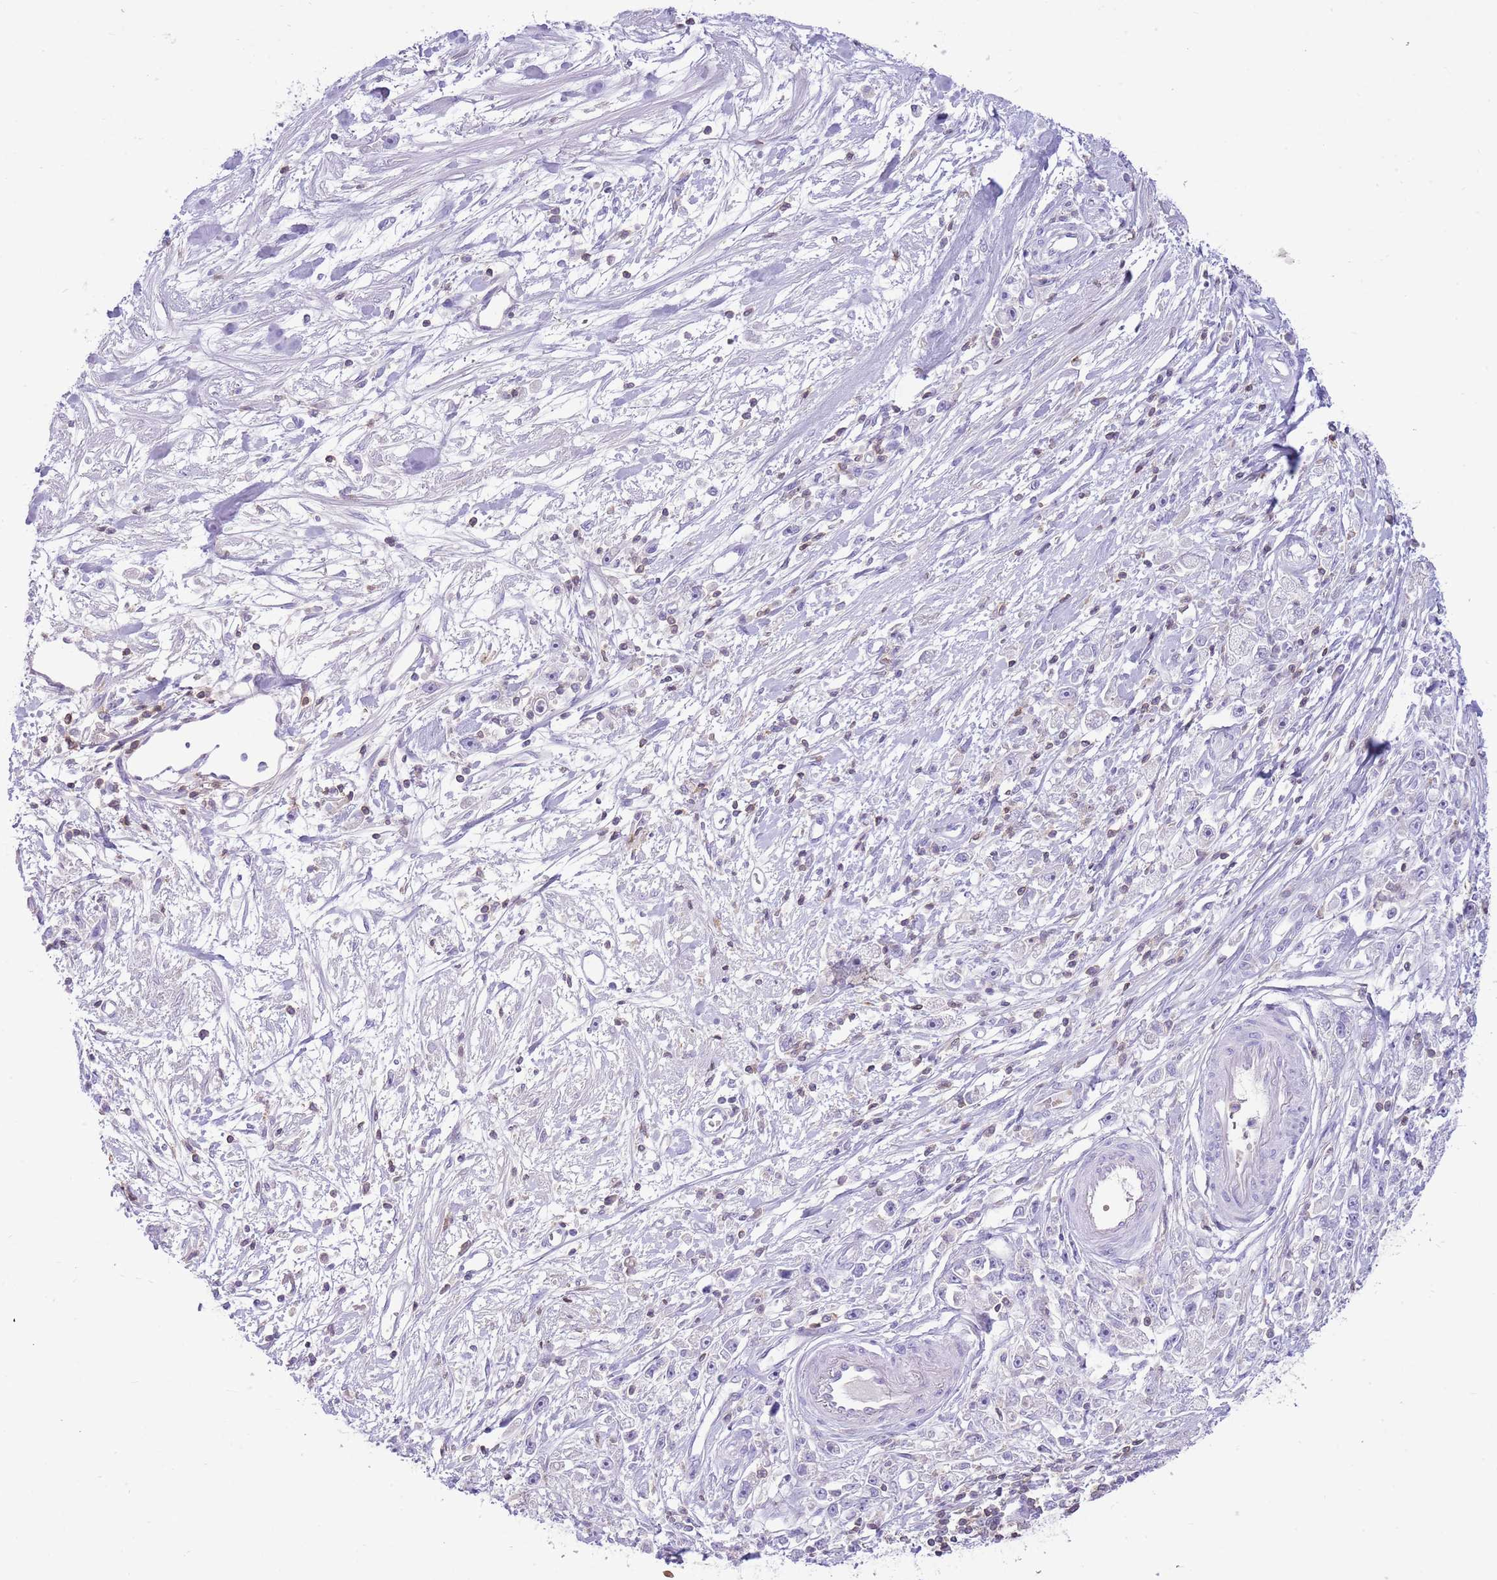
{"staining": {"intensity": "negative", "quantity": "none", "location": "none"}, "tissue": "stomach cancer", "cell_type": "Tumor cells", "image_type": "cancer", "snomed": [{"axis": "morphology", "description": "Adenocarcinoma, NOS"}, {"axis": "topography", "description": "Stomach"}], "caption": "Tumor cells are negative for brown protein staining in adenocarcinoma (stomach).", "gene": "OR4Q3", "patient": {"sex": "female", "age": 59}}